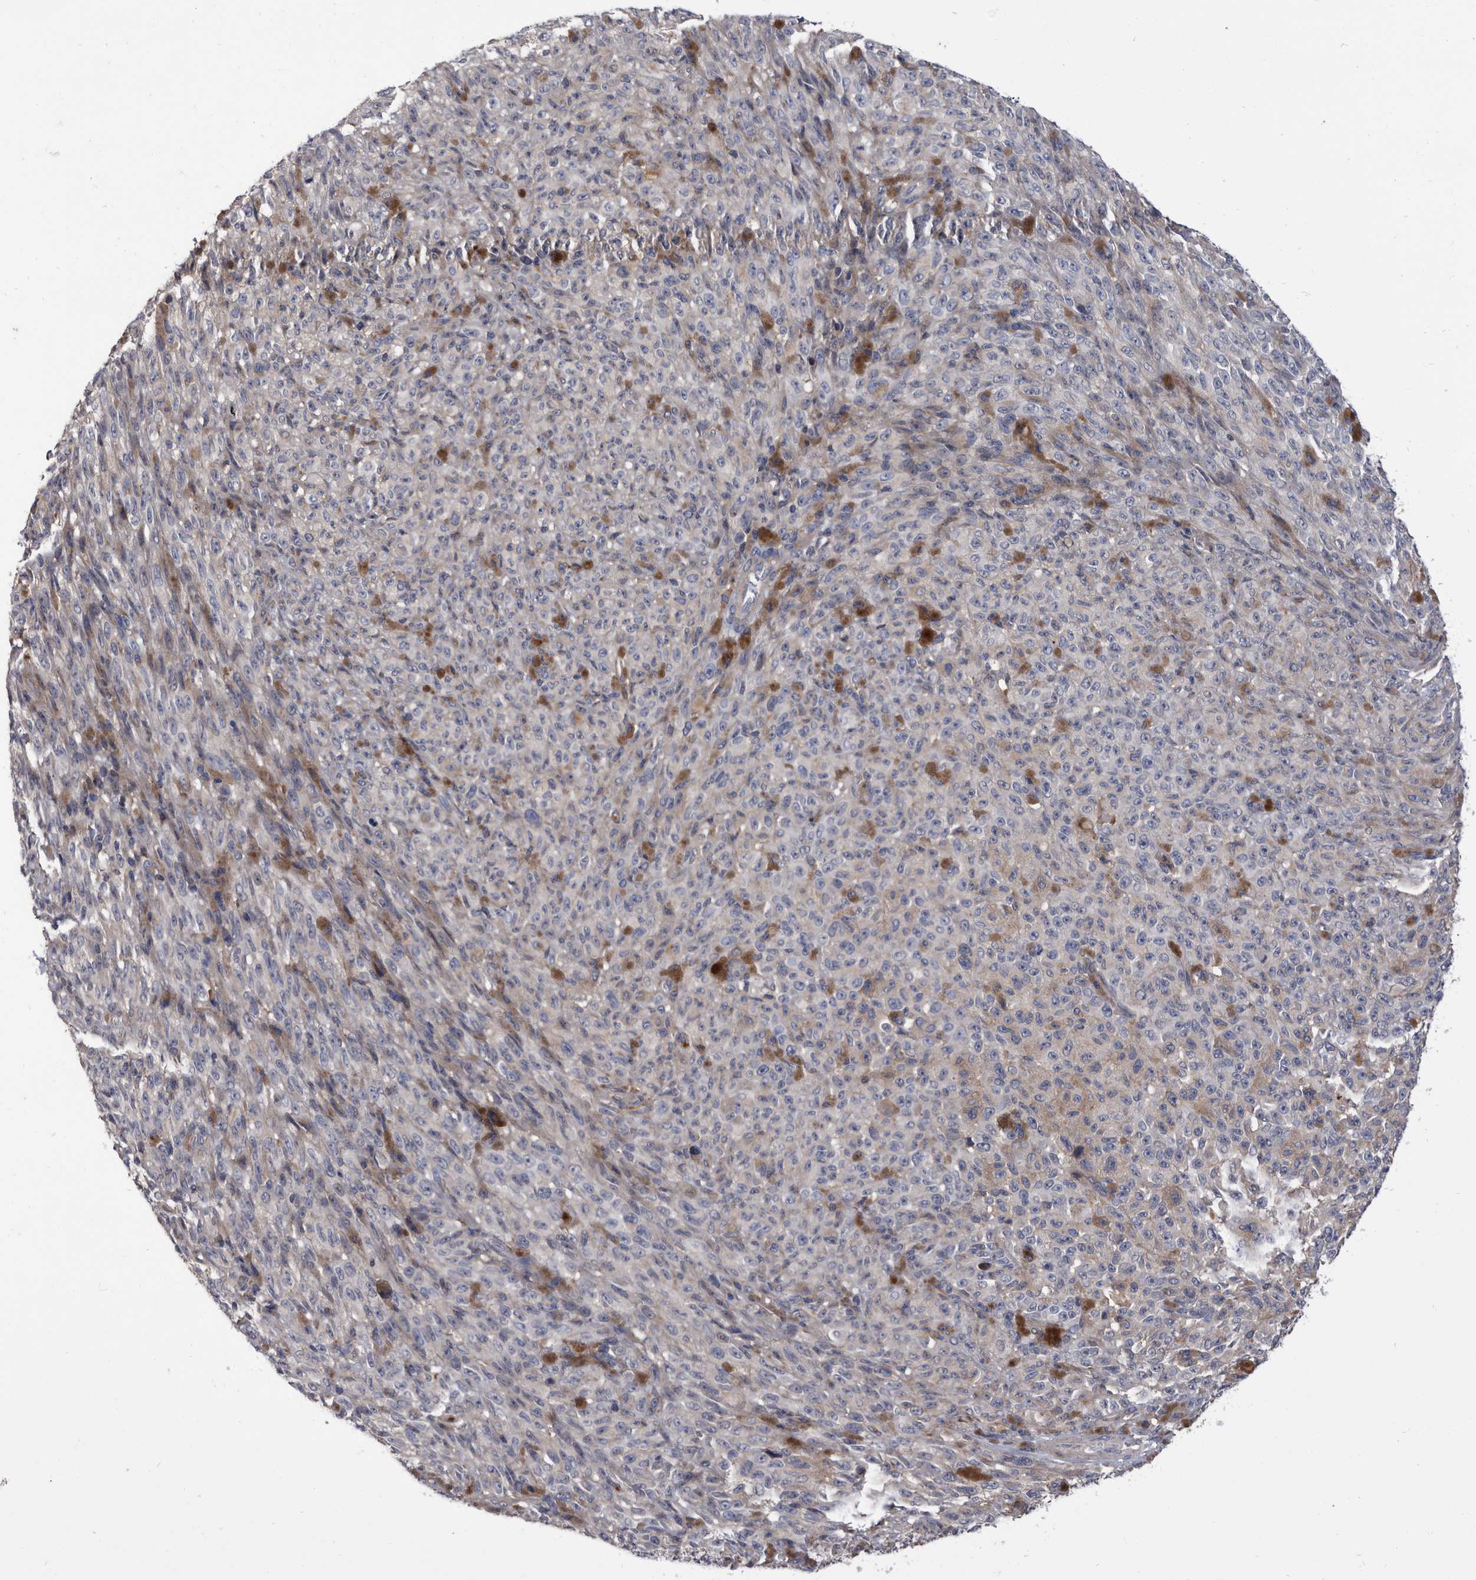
{"staining": {"intensity": "negative", "quantity": "none", "location": "none"}, "tissue": "melanoma", "cell_type": "Tumor cells", "image_type": "cancer", "snomed": [{"axis": "morphology", "description": "Malignant melanoma, NOS"}, {"axis": "topography", "description": "Skin"}], "caption": "Tumor cells show no significant staining in melanoma.", "gene": "DTNBP1", "patient": {"sex": "female", "age": 82}}